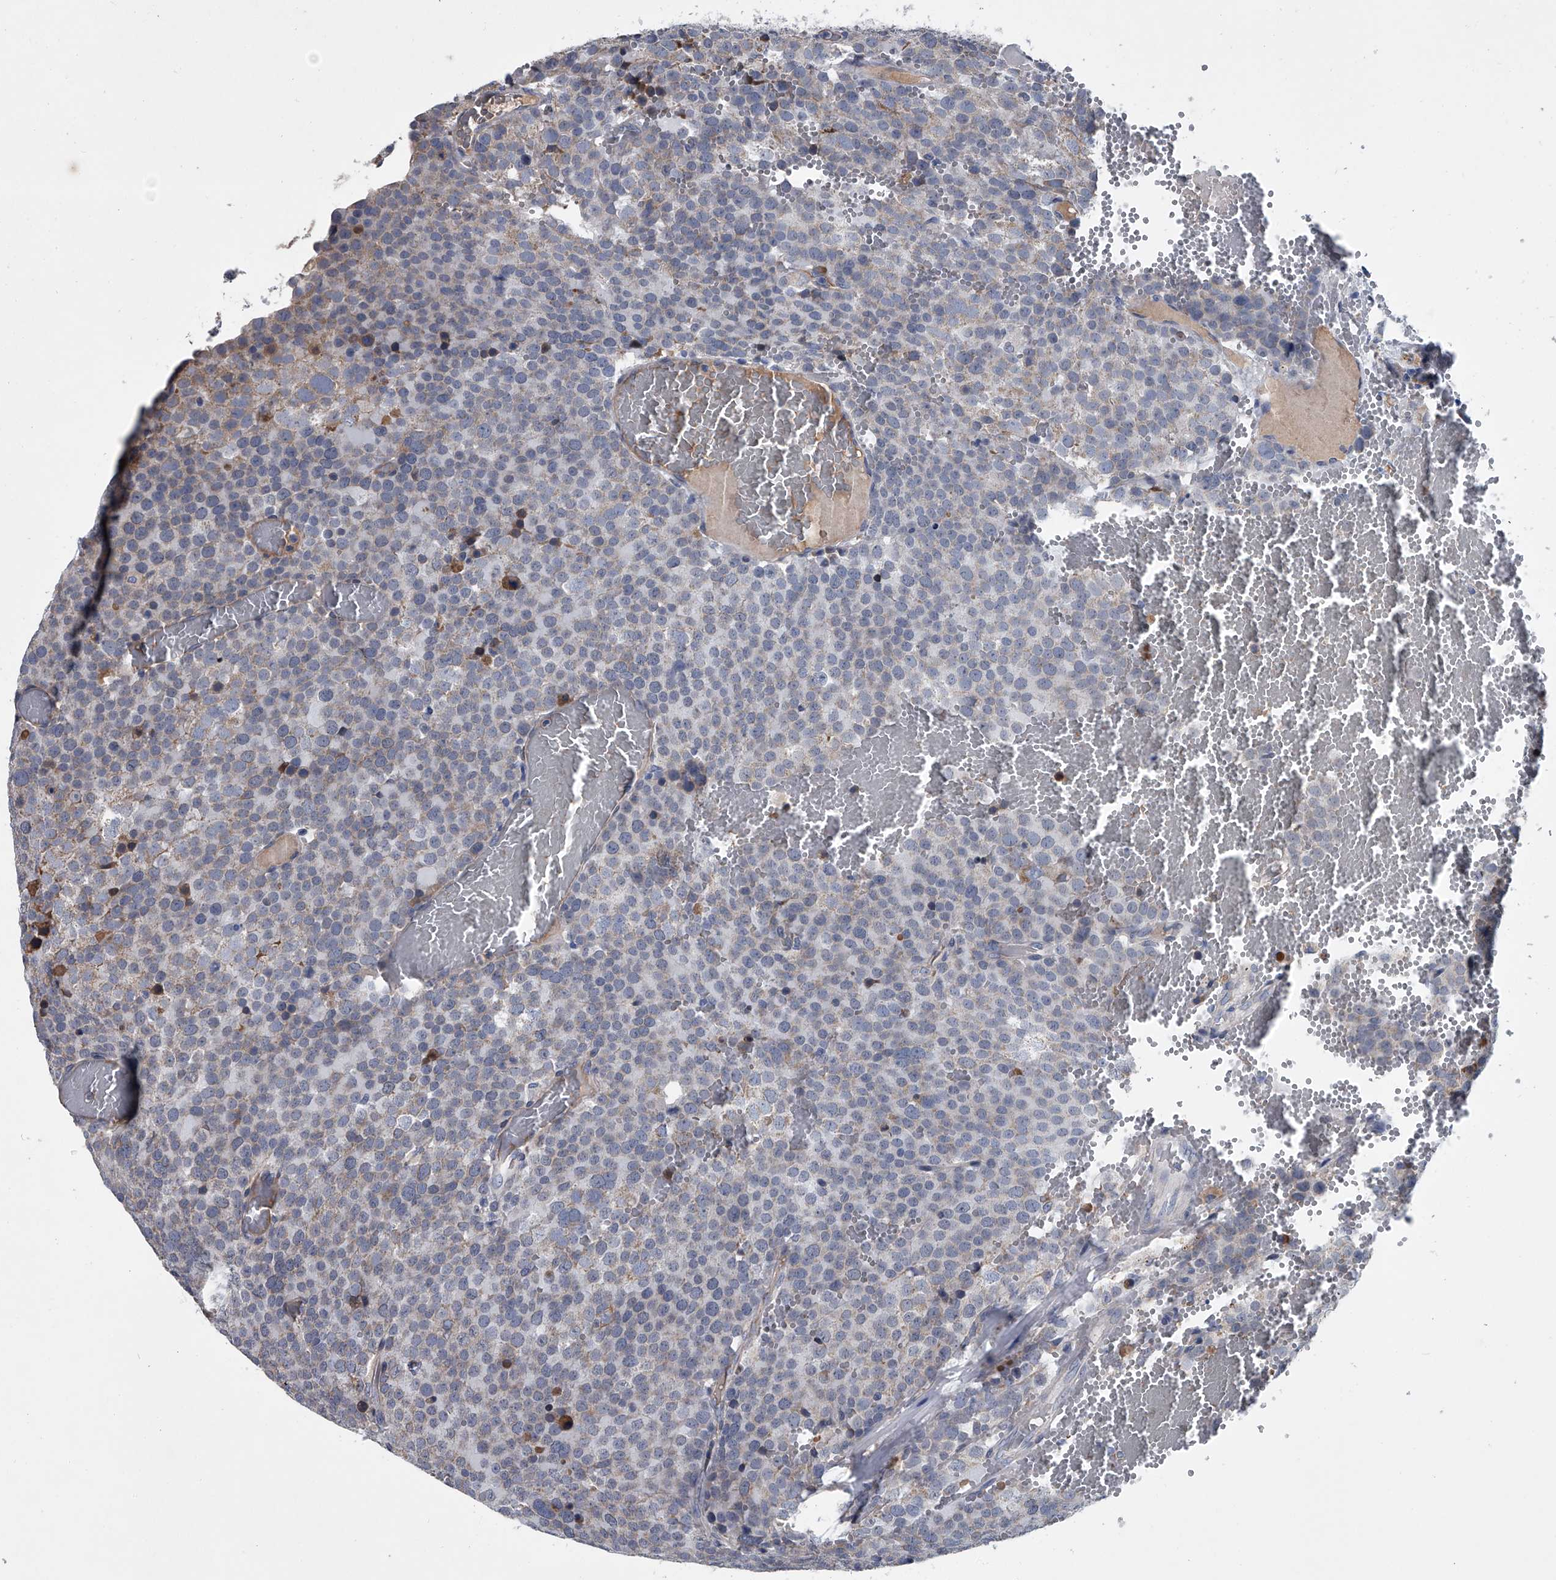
{"staining": {"intensity": "negative", "quantity": "none", "location": "none"}, "tissue": "testis cancer", "cell_type": "Tumor cells", "image_type": "cancer", "snomed": [{"axis": "morphology", "description": "Seminoma, NOS"}, {"axis": "topography", "description": "Testis"}], "caption": "This is a photomicrograph of immunohistochemistry staining of testis cancer (seminoma), which shows no expression in tumor cells. The staining is performed using DAB brown chromogen with nuclei counter-stained in using hematoxylin.", "gene": "ABCG1", "patient": {"sex": "male", "age": 71}}